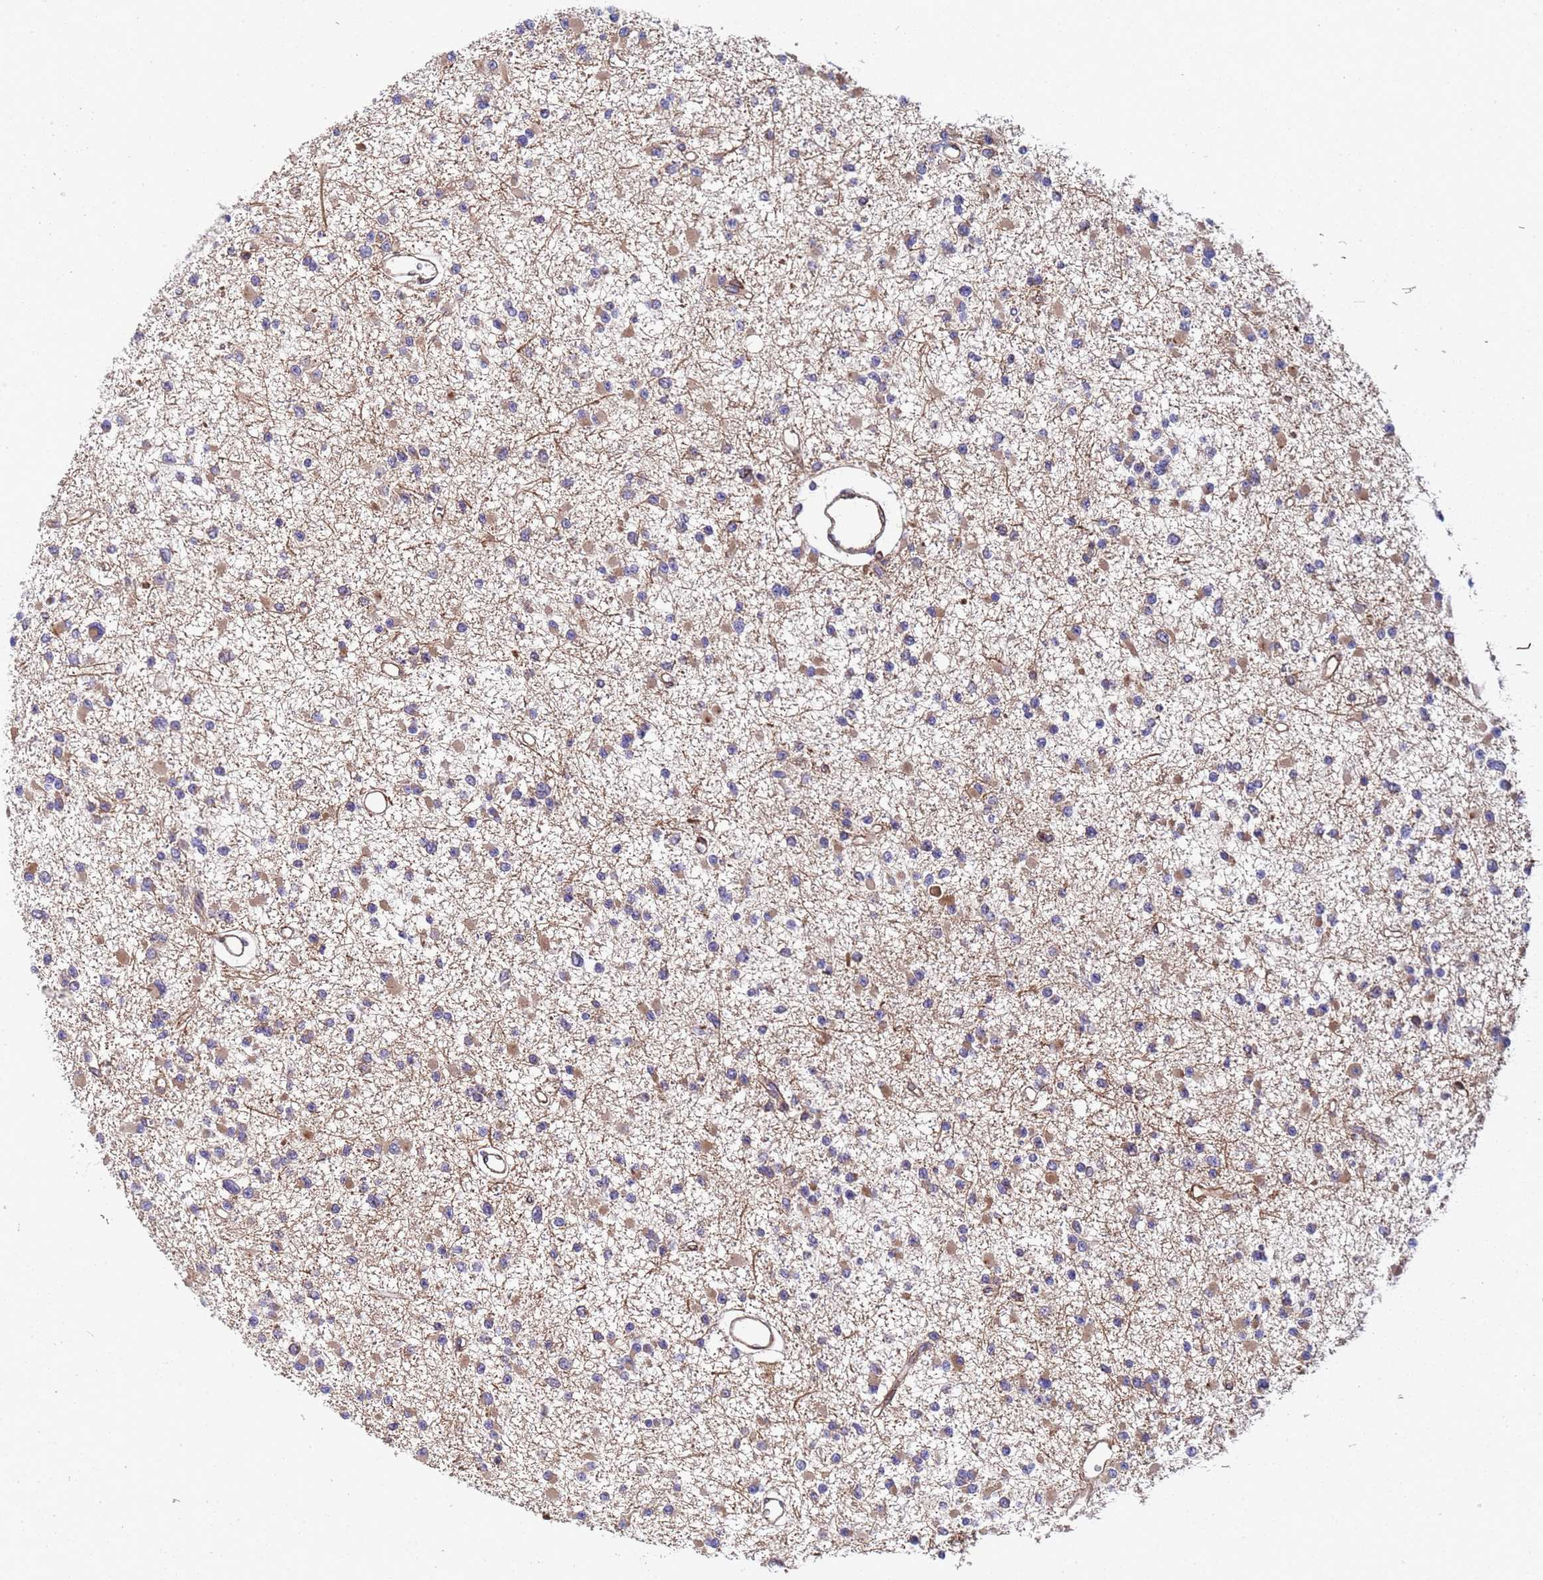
{"staining": {"intensity": "weak", "quantity": "<25%", "location": "cytoplasmic/membranous"}, "tissue": "glioma", "cell_type": "Tumor cells", "image_type": "cancer", "snomed": [{"axis": "morphology", "description": "Glioma, malignant, Low grade"}, {"axis": "topography", "description": "Brain"}], "caption": "IHC micrograph of malignant glioma (low-grade) stained for a protein (brown), which shows no expression in tumor cells. Brightfield microscopy of IHC stained with DAB (3,3'-diaminobenzidine) (brown) and hematoxylin (blue), captured at high magnification.", "gene": "MOCS1", "patient": {"sex": "female", "age": 22}}